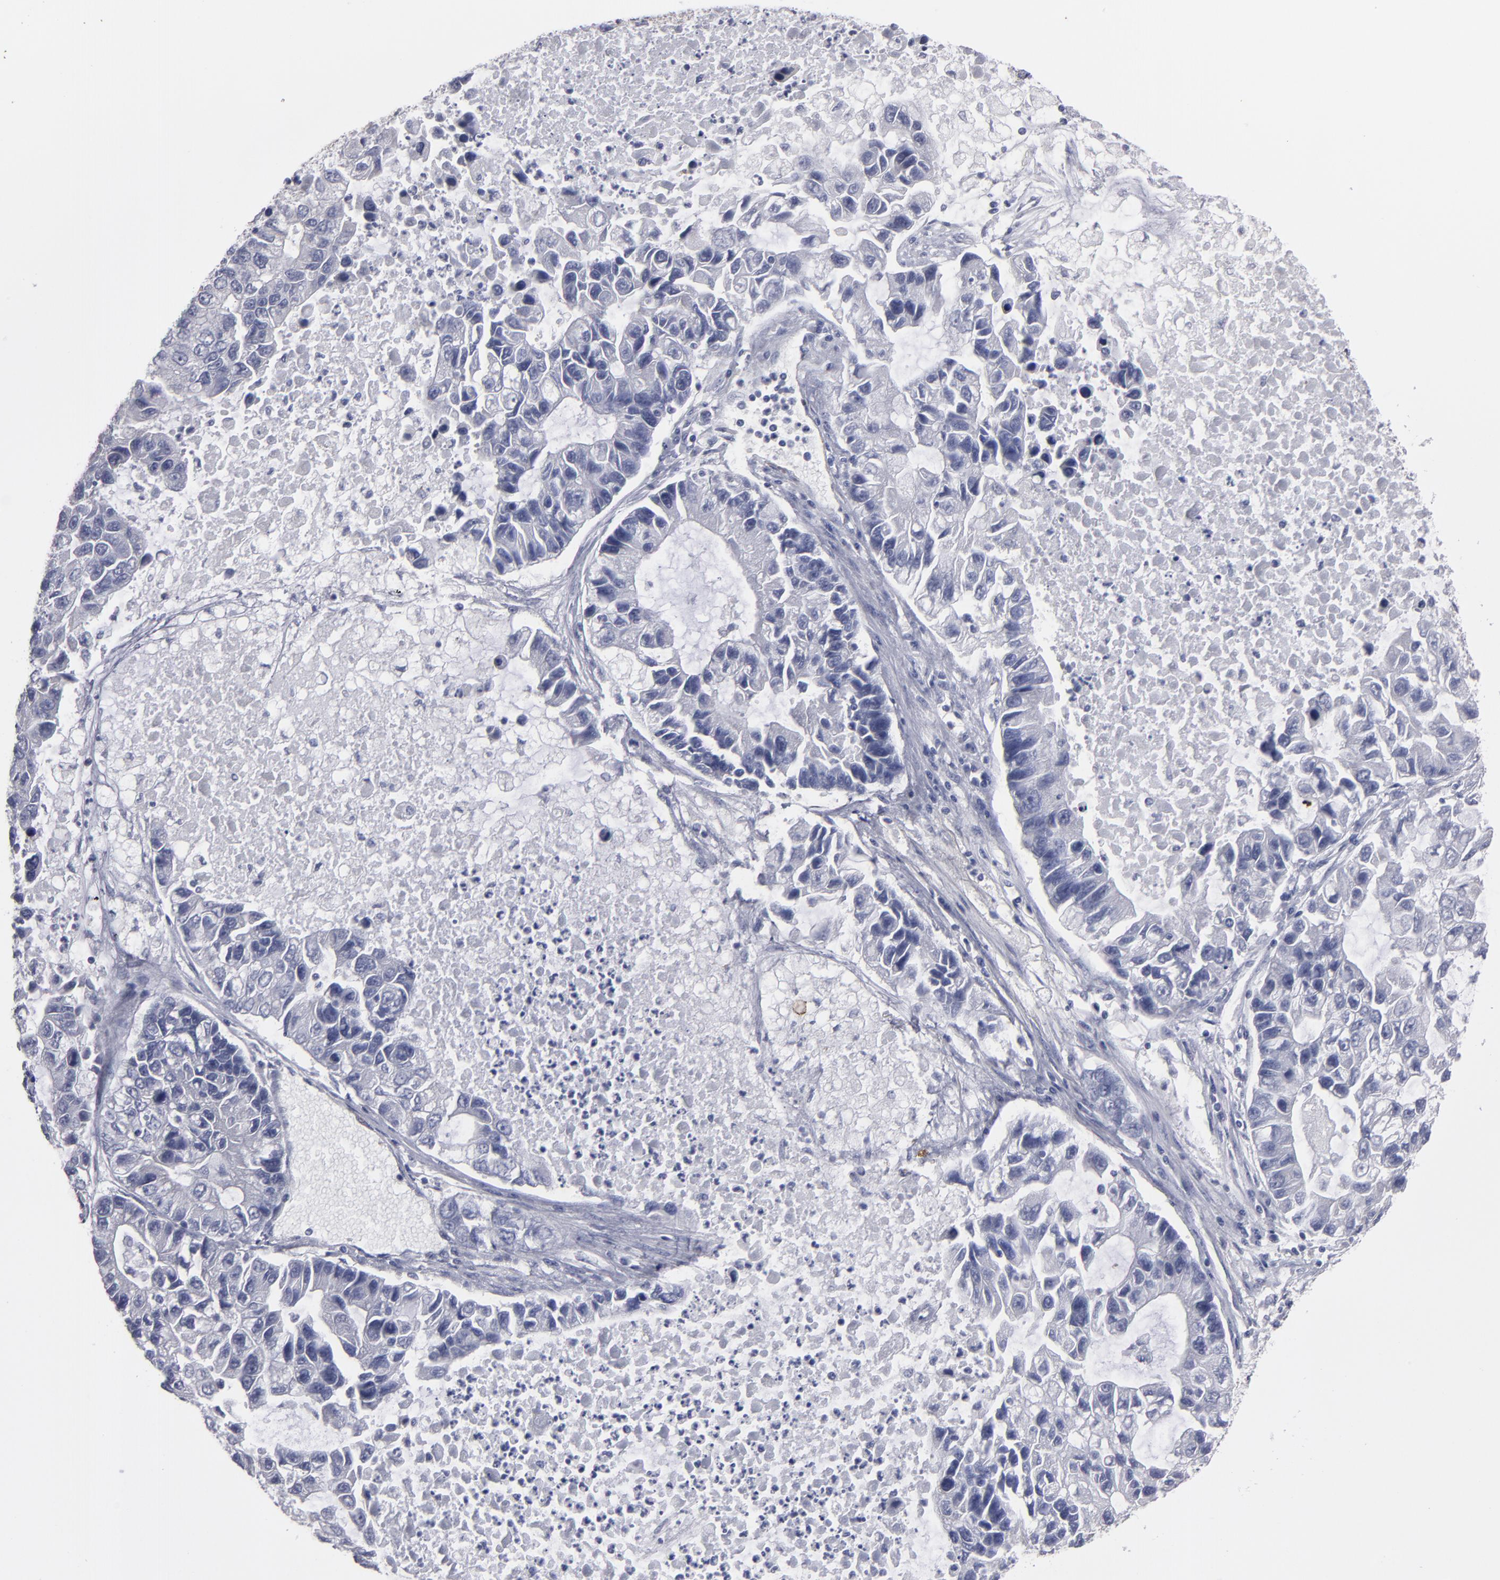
{"staining": {"intensity": "negative", "quantity": "none", "location": "none"}, "tissue": "lung cancer", "cell_type": "Tumor cells", "image_type": "cancer", "snomed": [{"axis": "morphology", "description": "Adenocarcinoma, NOS"}, {"axis": "topography", "description": "Lung"}], "caption": "Adenocarcinoma (lung) was stained to show a protein in brown. There is no significant positivity in tumor cells.", "gene": "SLMAP", "patient": {"sex": "female", "age": 51}}